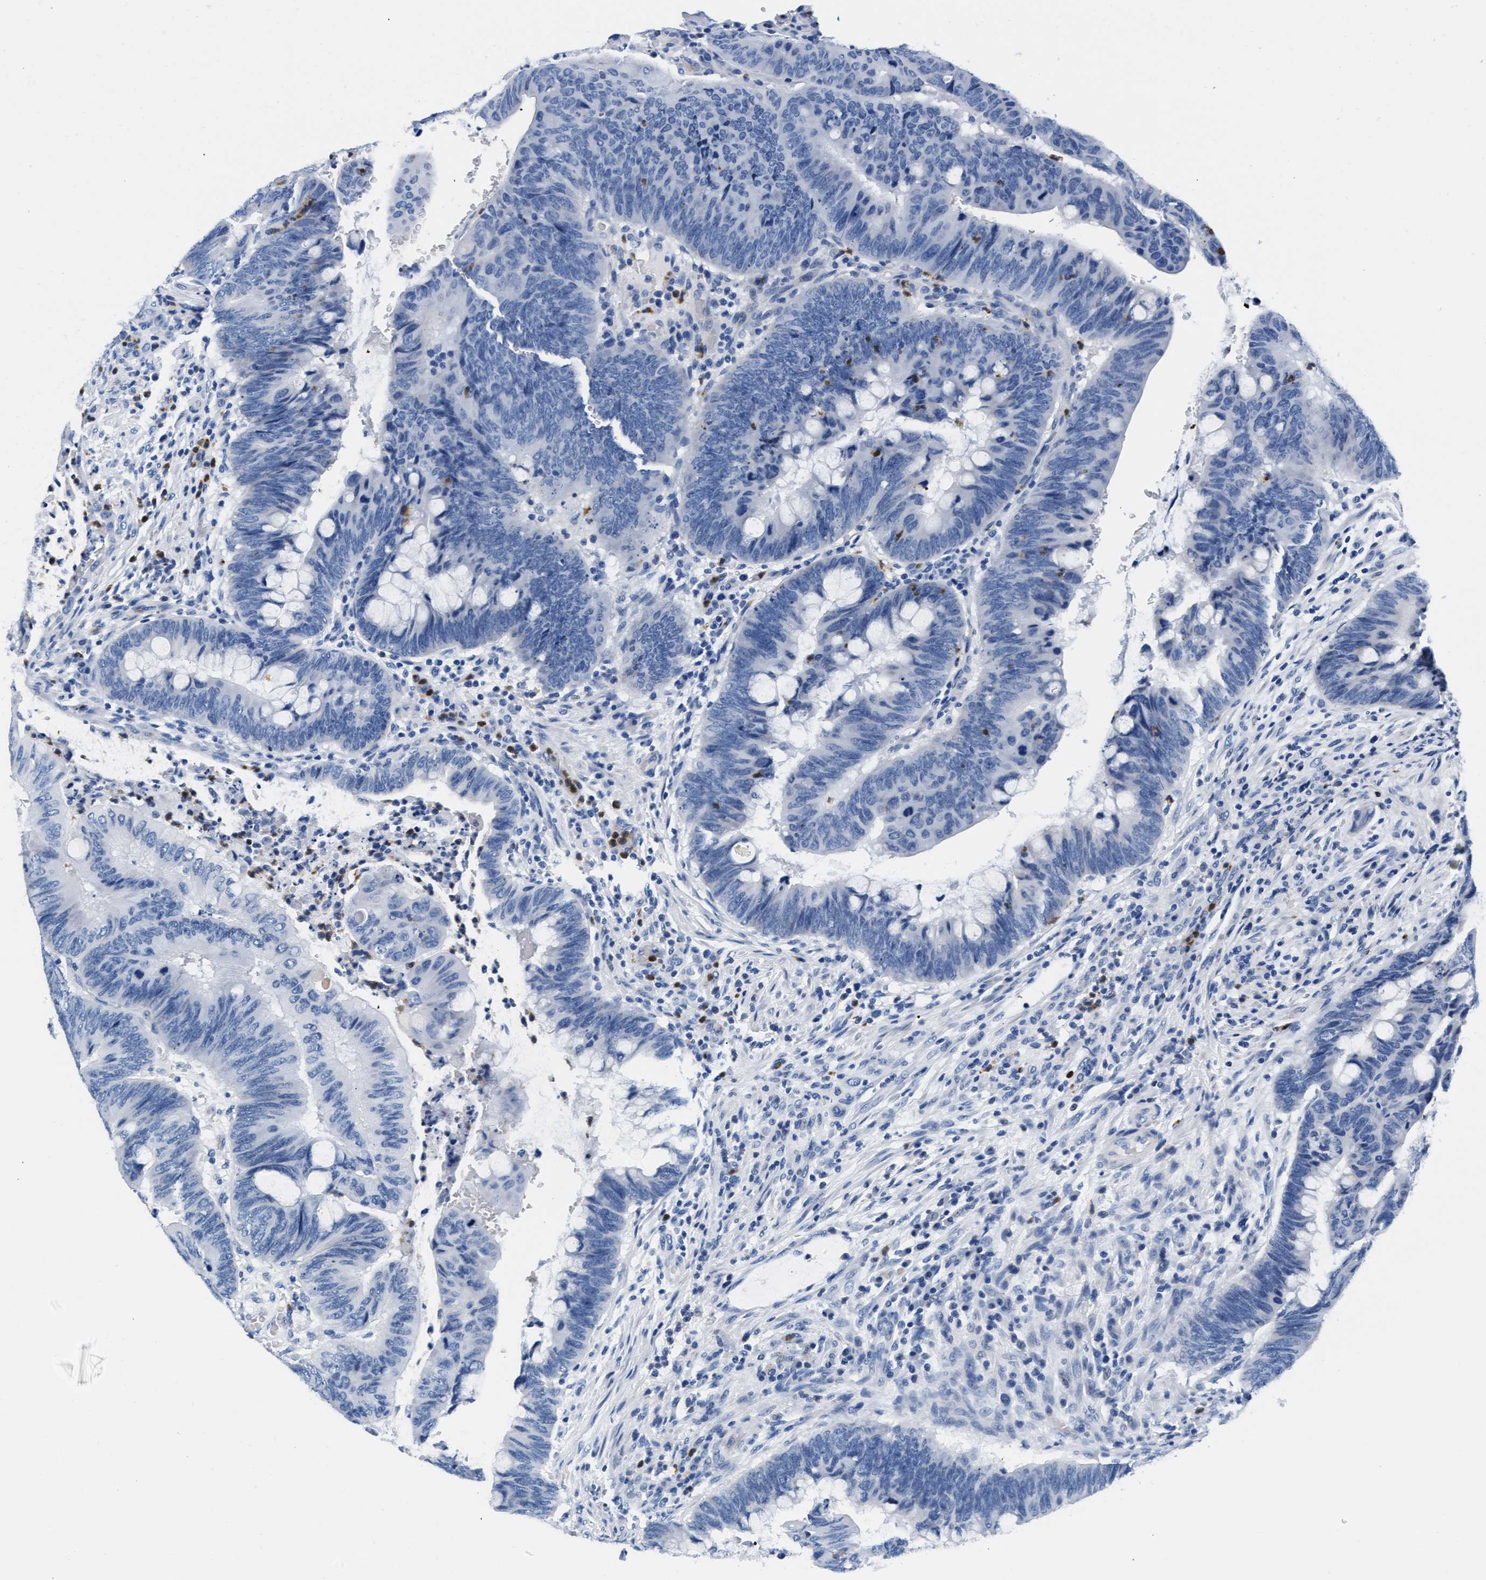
{"staining": {"intensity": "negative", "quantity": "none", "location": "none"}, "tissue": "colorectal cancer", "cell_type": "Tumor cells", "image_type": "cancer", "snomed": [{"axis": "morphology", "description": "Normal tissue, NOS"}, {"axis": "morphology", "description": "Adenocarcinoma, NOS"}, {"axis": "topography", "description": "Rectum"}, {"axis": "topography", "description": "Peripheral nerve tissue"}], "caption": "Immunohistochemistry of colorectal adenocarcinoma displays no staining in tumor cells.", "gene": "MMP8", "patient": {"sex": "male", "age": 92}}